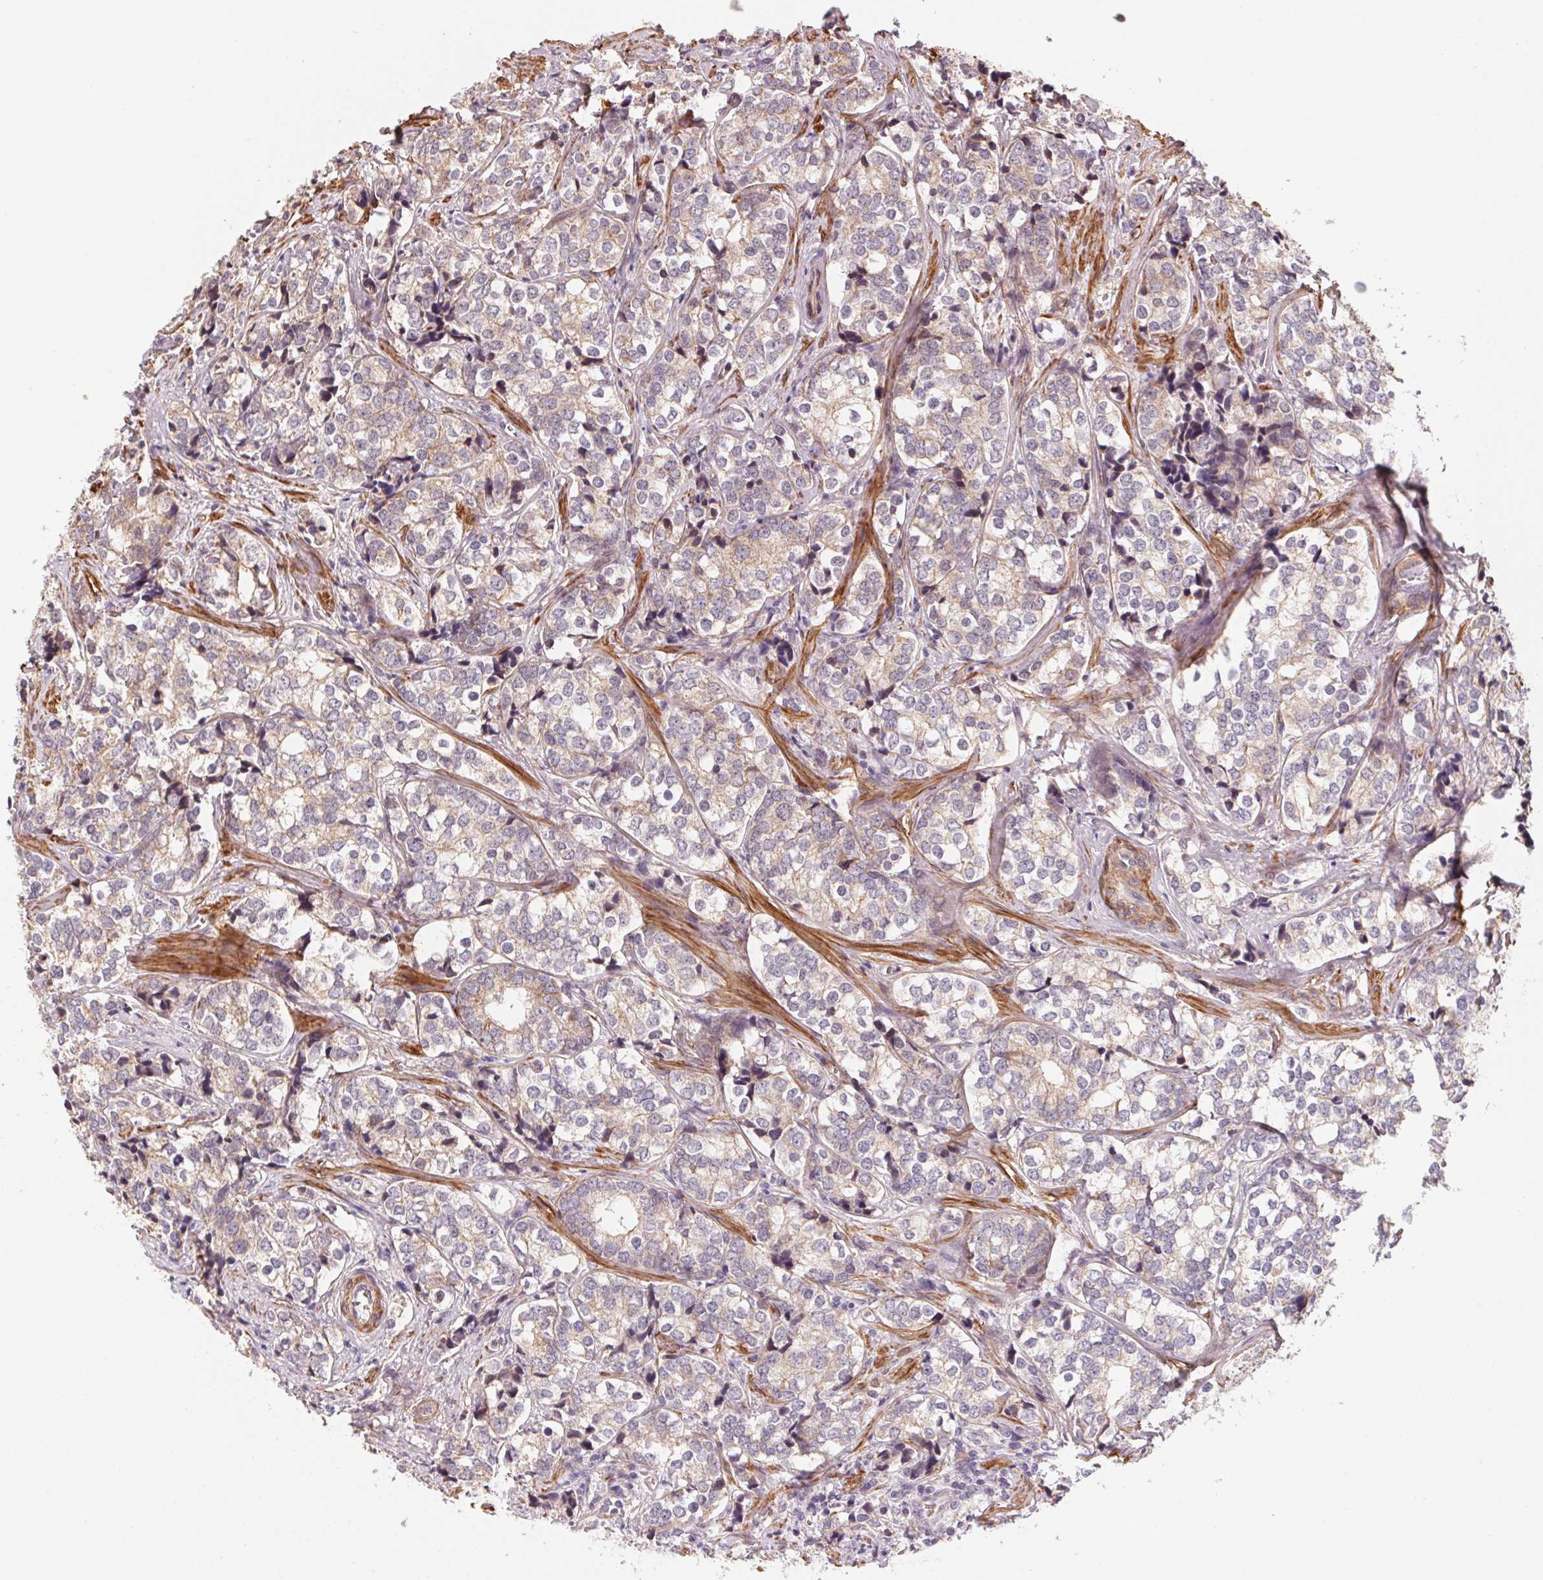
{"staining": {"intensity": "weak", "quantity": "25%-75%", "location": "cytoplasmic/membranous"}, "tissue": "prostate cancer", "cell_type": "Tumor cells", "image_type": "cancer", "snomed": [{"axis": "morphology", "description": "Adenocarcinoma, NOS"}, {"axis": "topography", "description": "Prostate and seminal vesicle, NOS"}], "caption": "The image demonstrates a brown stain indicating the presence of a protein in the cytoplasmic/membranous of tumor cells in prostate cancer.", "gene": "CCDC112", "patient": {"sex": "male", "age": 63}}